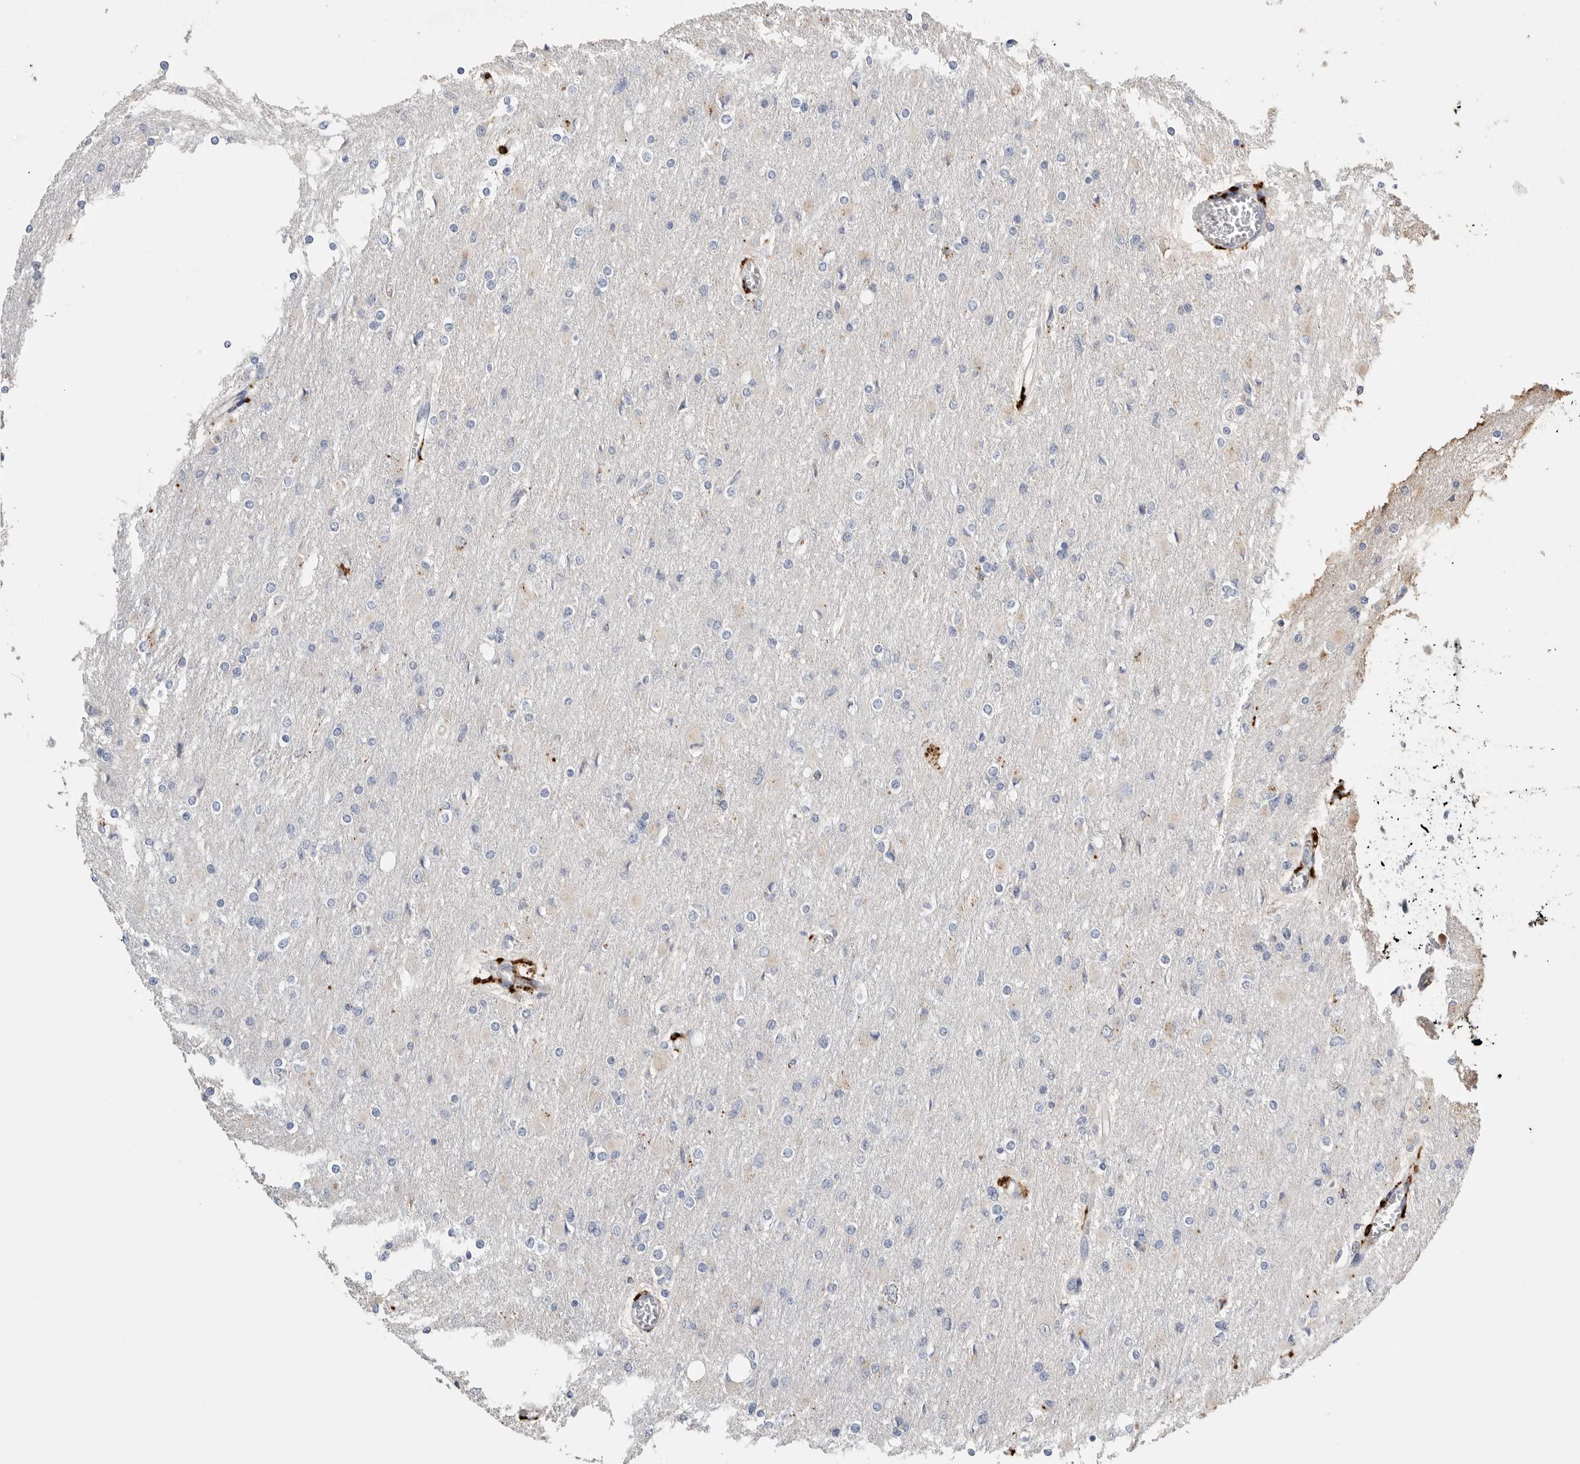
{"staining": {"intensity": "negative", "quantity": "none", "location": "none"}, "tissue": "glioma", "cell_type": "Tumor cells", "image_type": "cancer", "snomed": [{"axis": "morphology", "description": "Glioma, malignant, High grade"}, {"axis": "topography", "description": "Cerebral cortex"}], "caption": "Tumor cells are negative for protein expression in human glioma.", "gene": "GGH", "patient": {"sex": "female", "age": 36}}